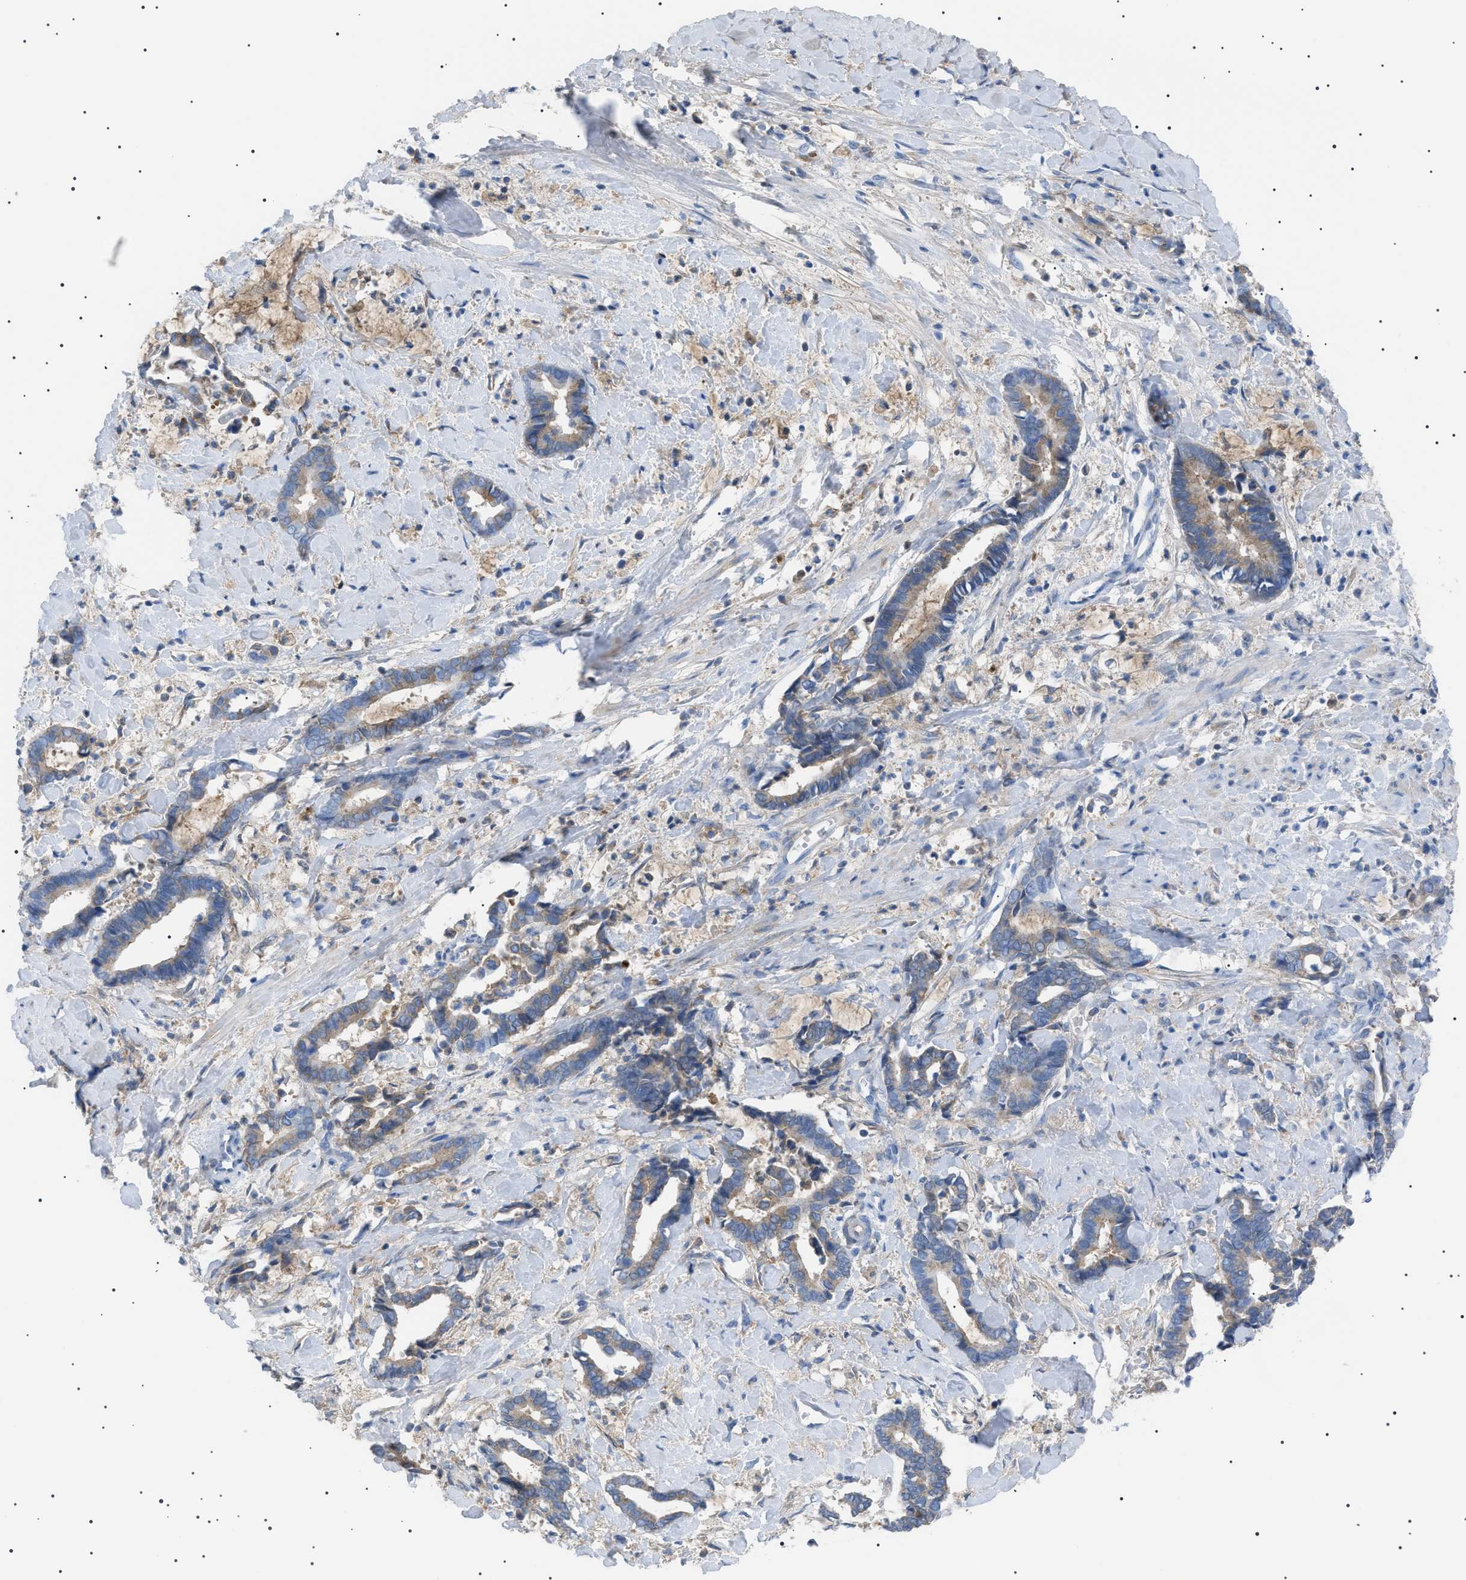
{"staining": {"intensity": "weak", "quantity": ">75%", "location": "cytoplasmic/membranous"}, "tissue": "cervical cancer", "cell_type": "Tumor cells", "image_type": "cancer", "snomed": [{"axis": "morphology", "description": "Adenocarcinoma, NOS"}, {"axis": "topography", "description": "Cervix"}], "caption": "Adenocarcinoma (cervical) stained for a protein (brown) exhibits weak cytoplasmic/membranous positive staining in approximately >75% of tumor cells.", "gene": "LPA", "patient": {"sex": "female", "age": 44}}